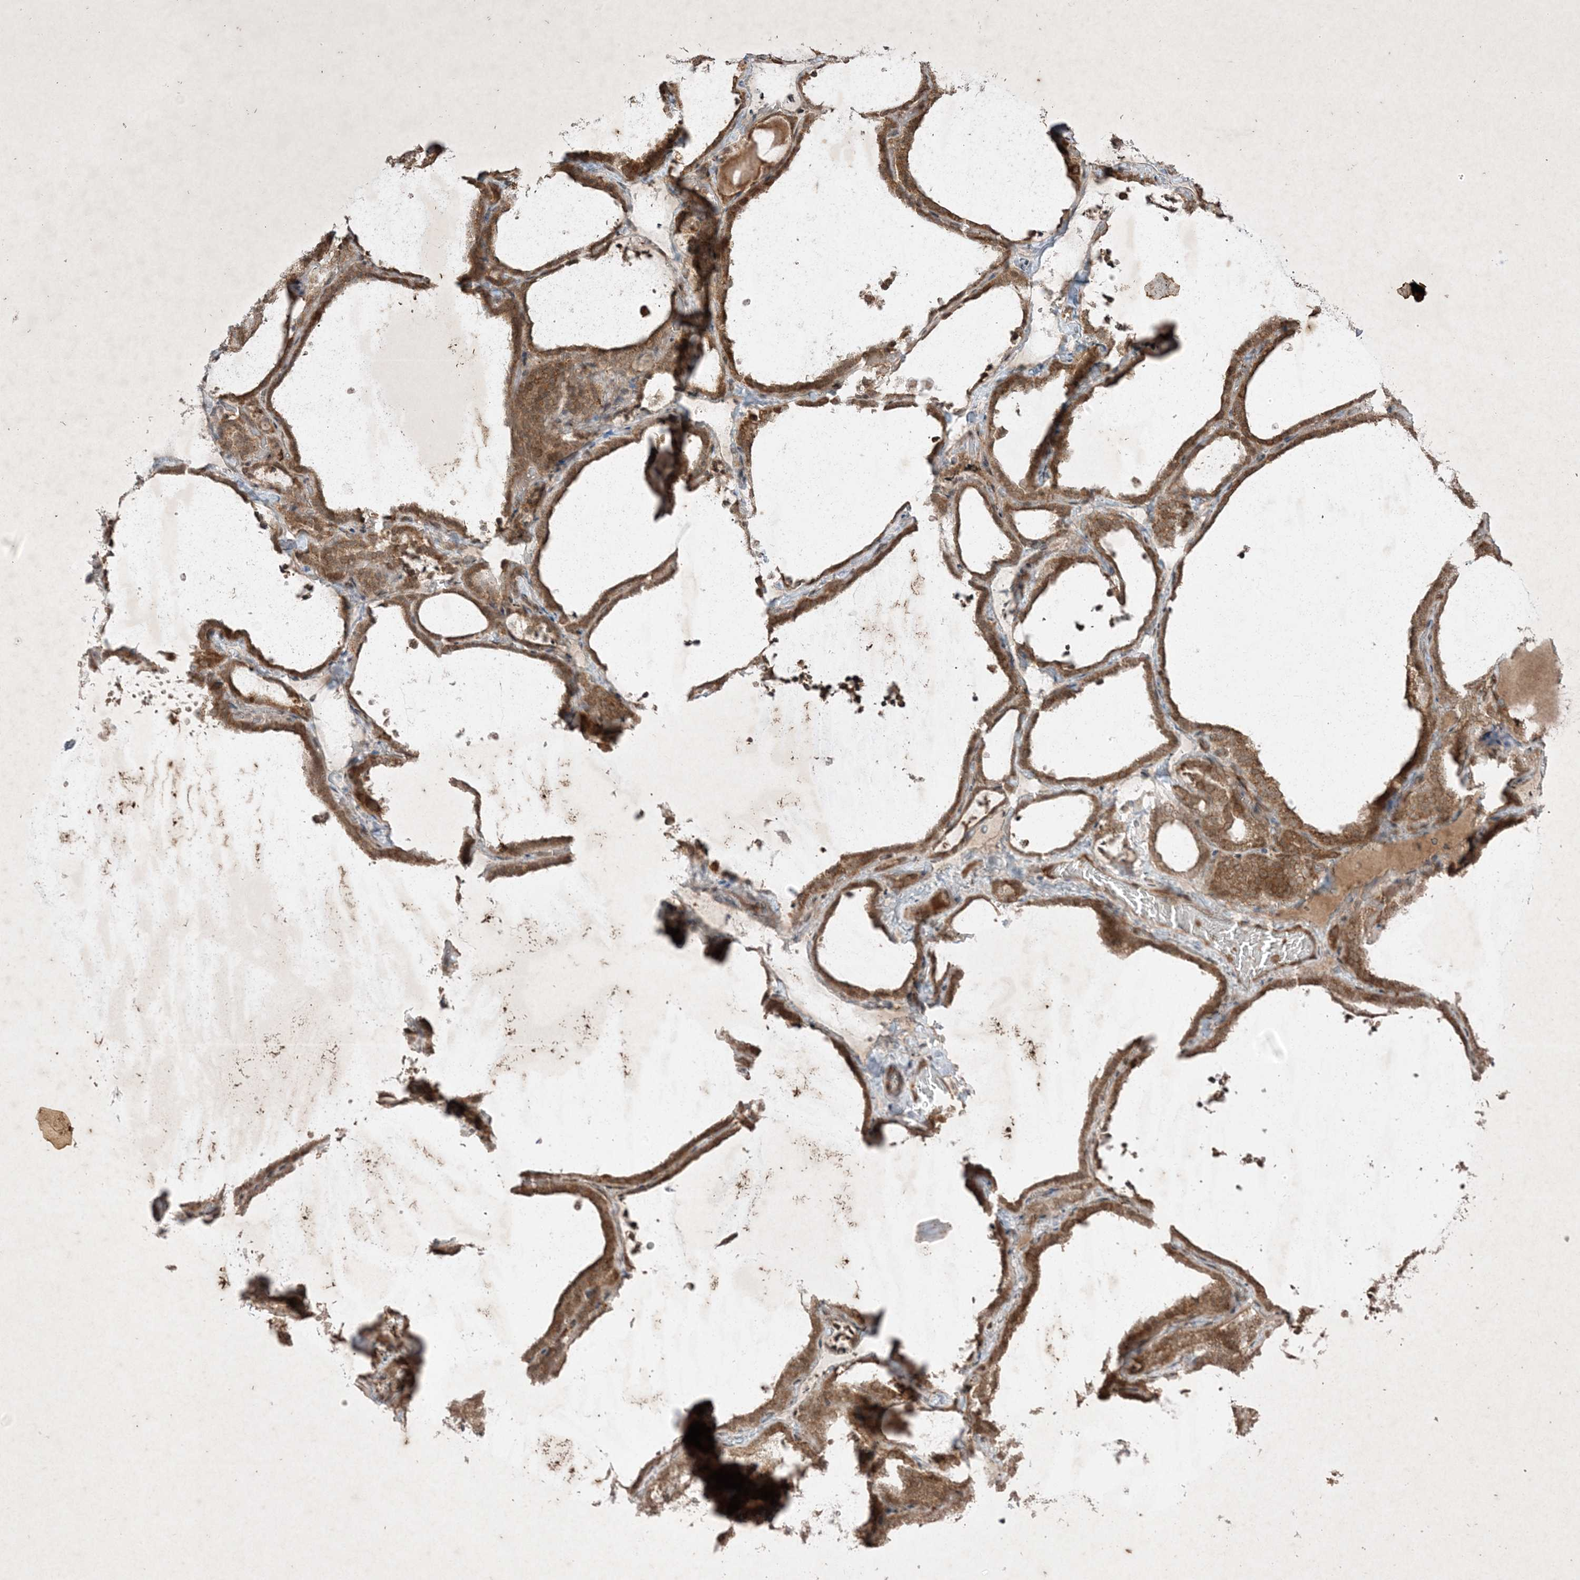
{"staining": {"intensity": "moderate", "quantity": ">75%", "location": "cytoplasmic/membranous"}, "tissue": "thyroid gland", "cell_type": "Glandular cells", "image_type": "normal", "snomed": [{"axis": "morphology", "description": "Normal tissue, NOS"}, {"axis": "topography", "description": "Thyroid gland"}], "caption": "Immunohistochemistry (IHC) micrograph of unremarkable thyroid gland: thyroid gland stained using immunohistochemistry (IHC) reveals medium levels of moderate protein expression localized specifically in the cytoplasmic/membranous of glandular cells, appearing as a cytoplasmic/membranous brown color.", "gene": "PTK6", "patient": {"sex": "female", "age": 22}}